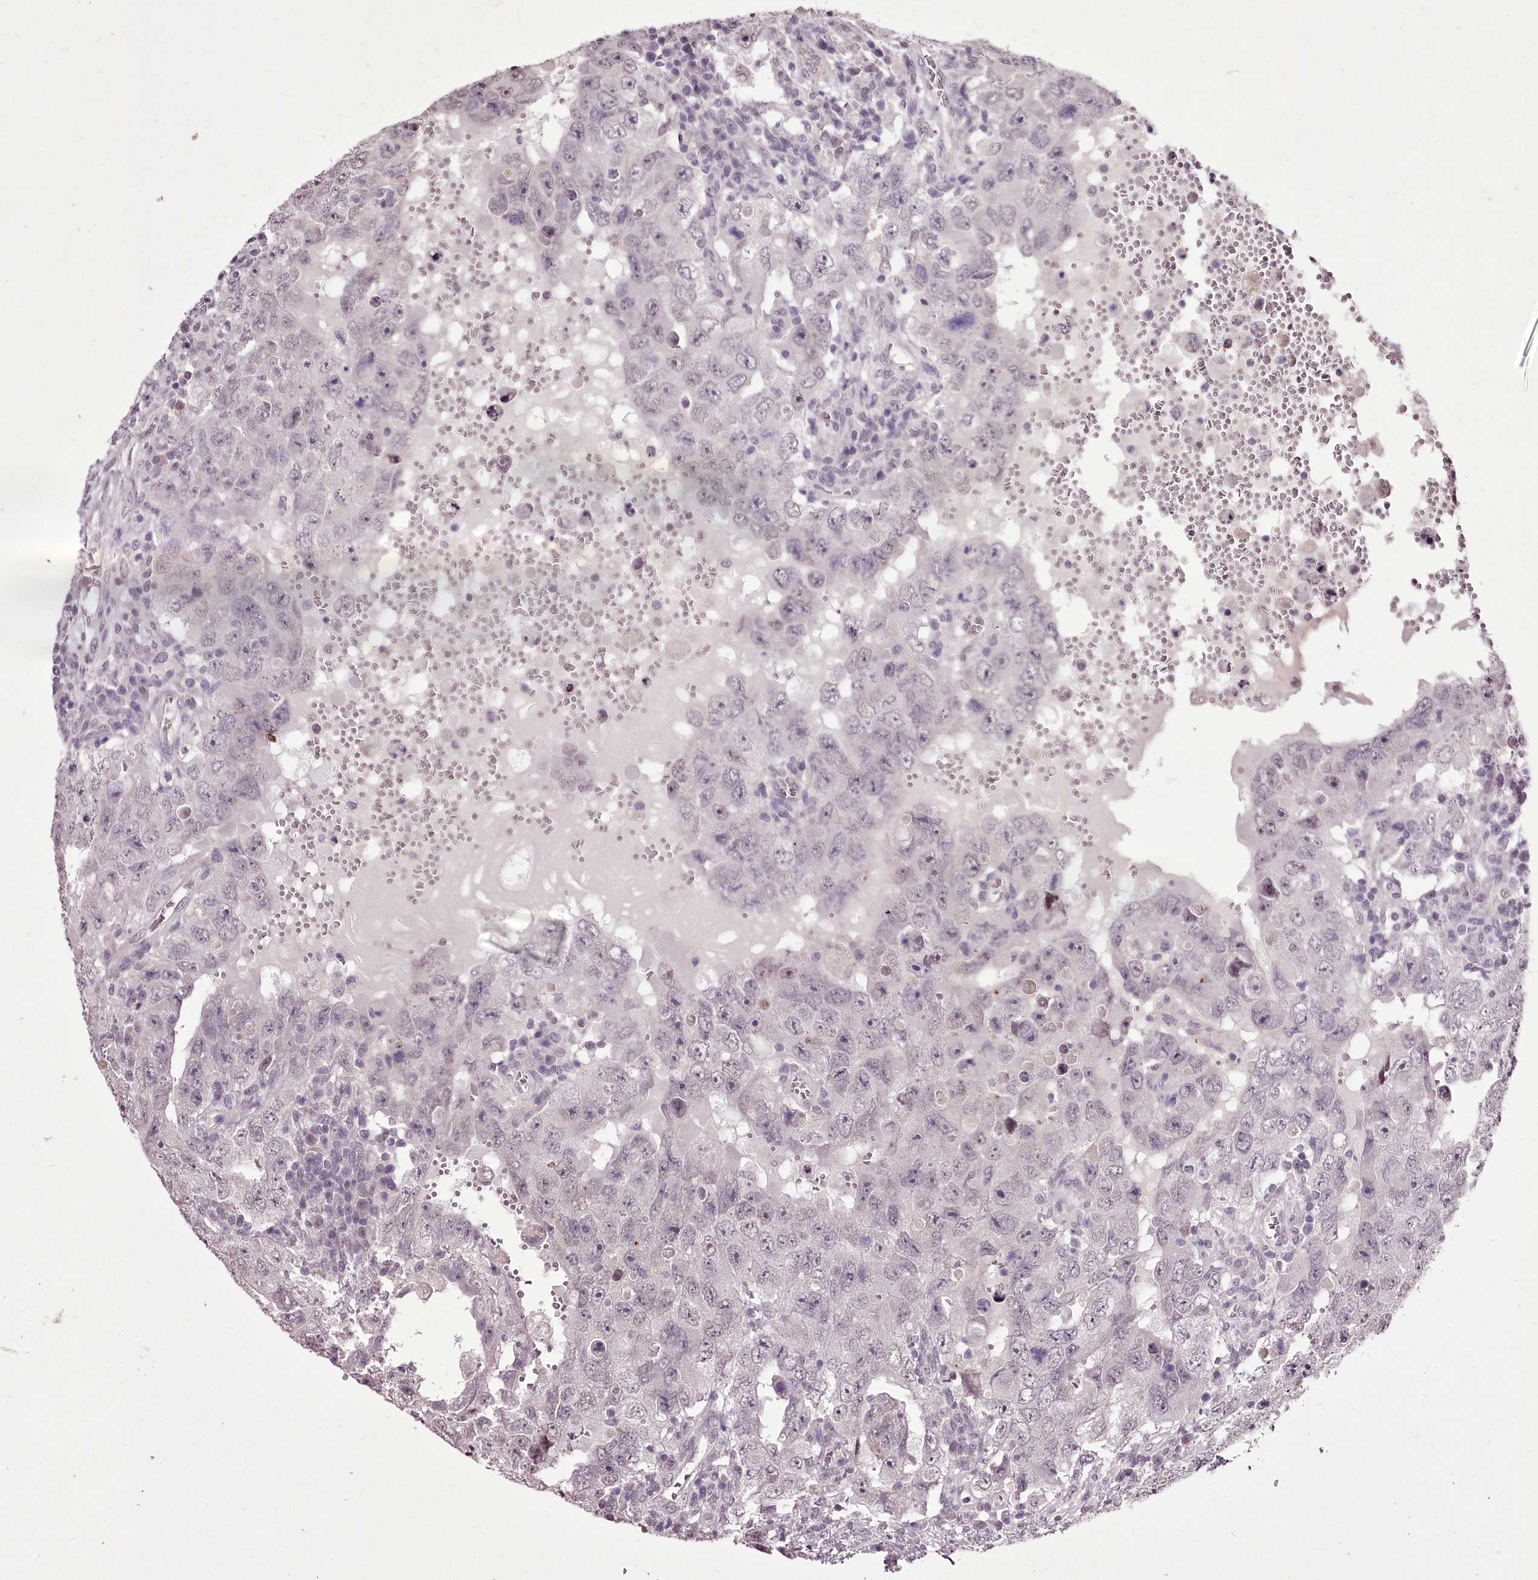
{"staining": {"intensity": "negative", "quantity": "none", "location": "none"}, "tissue": "testis cancer", "cell_type": "Tumor cells", "image_type": "cancer", "snomed": [{"axis": "morphology", "description": "Carcinoma, Embryonal, NOS"}, {"axis": "topography", "description": "Testis"}], "caption": "Tumor cells are negative for protein expression in human testis embryonal carcinoma.", "gene": "C1orf56", "patient": {"sex": "male", "age": 26}}